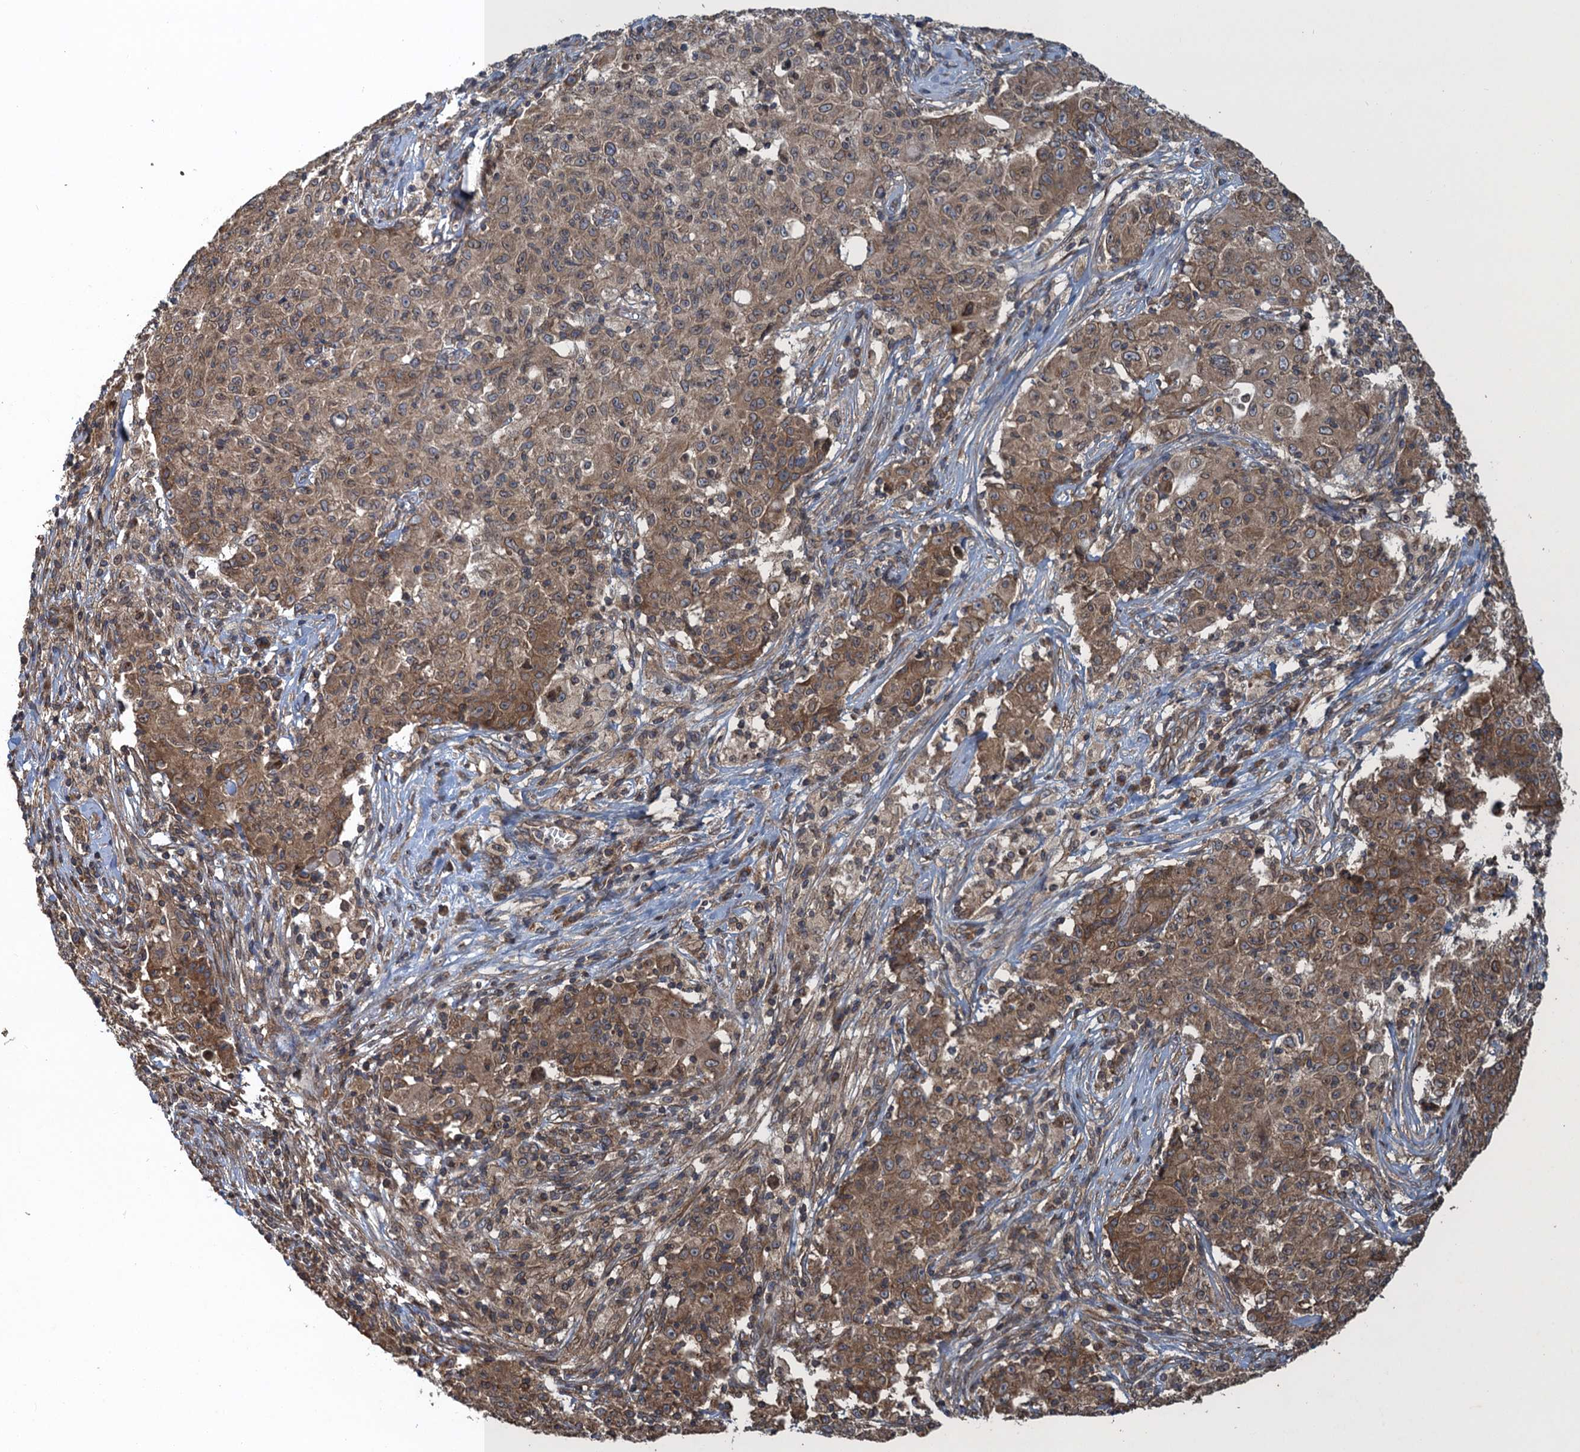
{"staining": {"intensity": "moderate", "quantity": ">75%", "location": "cytoplasmic/membranous,nuclear"}, "tissue": "ovarian cancer", "cell_type": "Tumor cells", "image_type": "cancer", "snomed": [{"axis": "morphology", "description": "Carcinoma, endometroid"}, {"axis": "topography", "description": "Ovary"}], "caption": "Human ovarian endometroid carcinoma stained with a protein marker exhibits moderate staining in tumor cells.", "gene": "GLE1", "patient": {"sex": "female", "age": 42}}